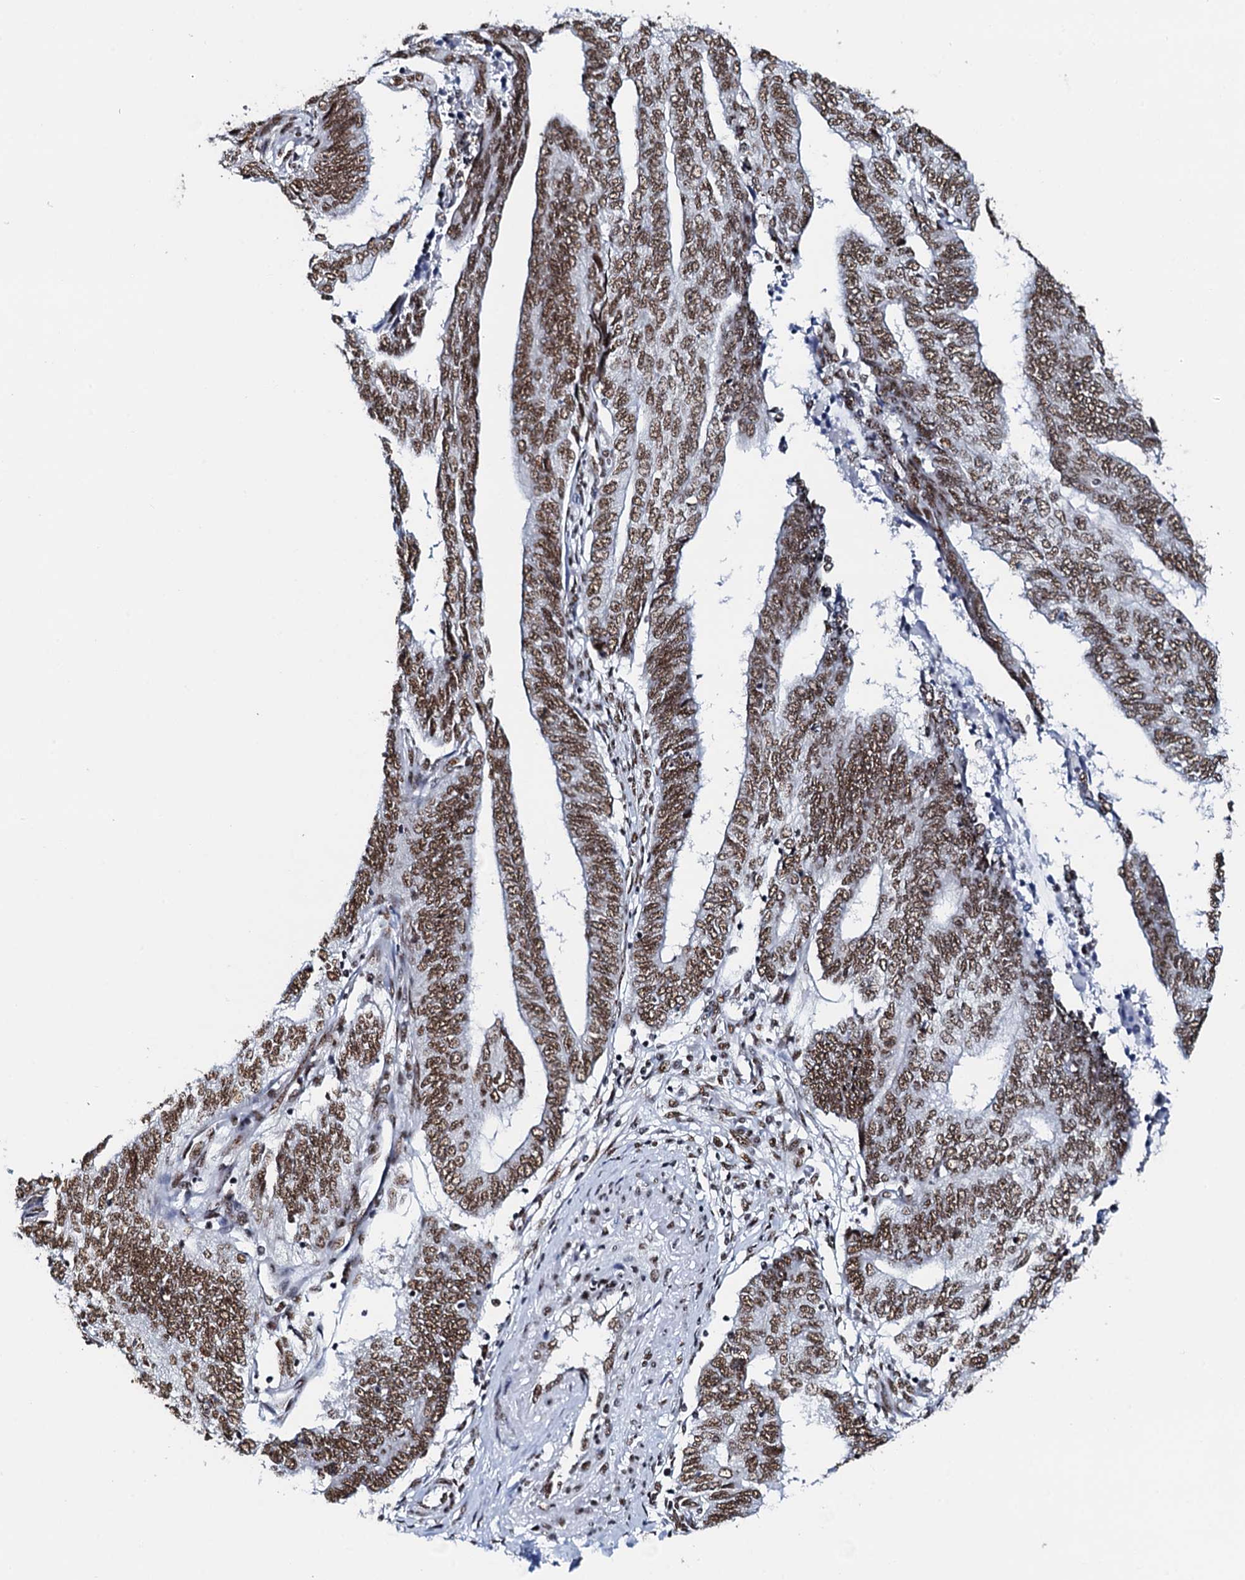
{"staining": {"intensity": "moderate", "quantity": ">75%", "location": "nuclear"}, "tissue": "endometrial cancer", "cell_type": "Tumor cells", "image_type": "cancer", "snomed": [{"axis": "morphology", "description": "Adenocarcinoma, NOS"}, {"axis": "topography", "description": "Uterus"}, {"axis": "topography", "description": "Endometrium"}], "caption": "The immunohistochemical stain labels moderate nuclear positivity in tumor cells of adenocarcinoma (endometrial) tissue. (Brightfield microscopy of DAB IHC at high magnification).", "gene": "NKAPD1", "patient": {"sex": "female", "age": 70}}